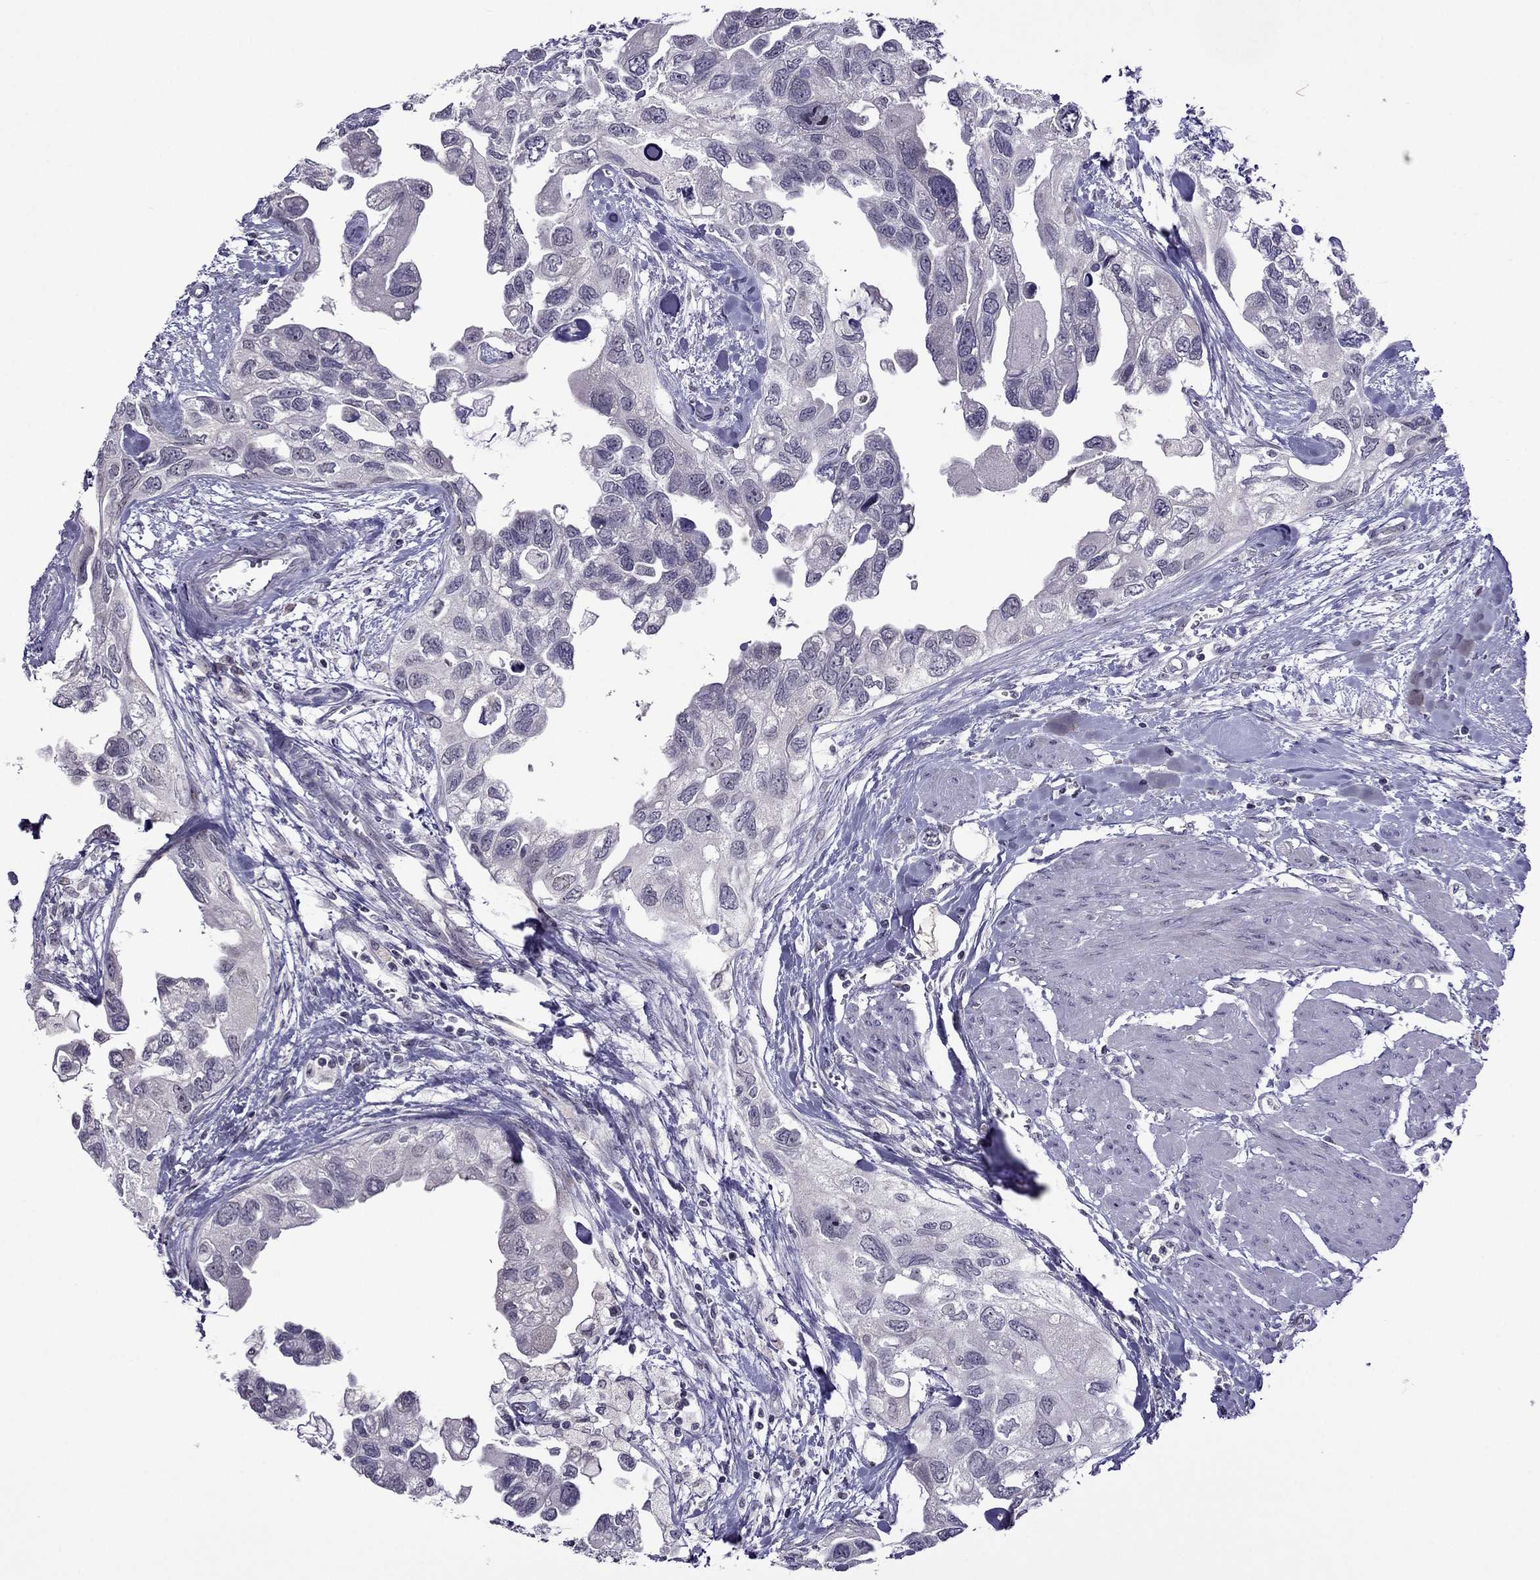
{"staining": {"intensity": "negative", "quantity": "none", "location": "none"}, "tissue": "urothelial cancer", "cell_type": "Tumor cells", "image_type": "cancer", "snomed": [{"axis": "morphology", "description": "Urothelial carcinoma, High grade"}, {"axis": "topography", "description": "Urinary bladder"}], "caption": "There is no significant staining in tumor cells of urothelial cancer.", "gene": "SPTBN4", "patient": {"sex": "male", "age": 59}}